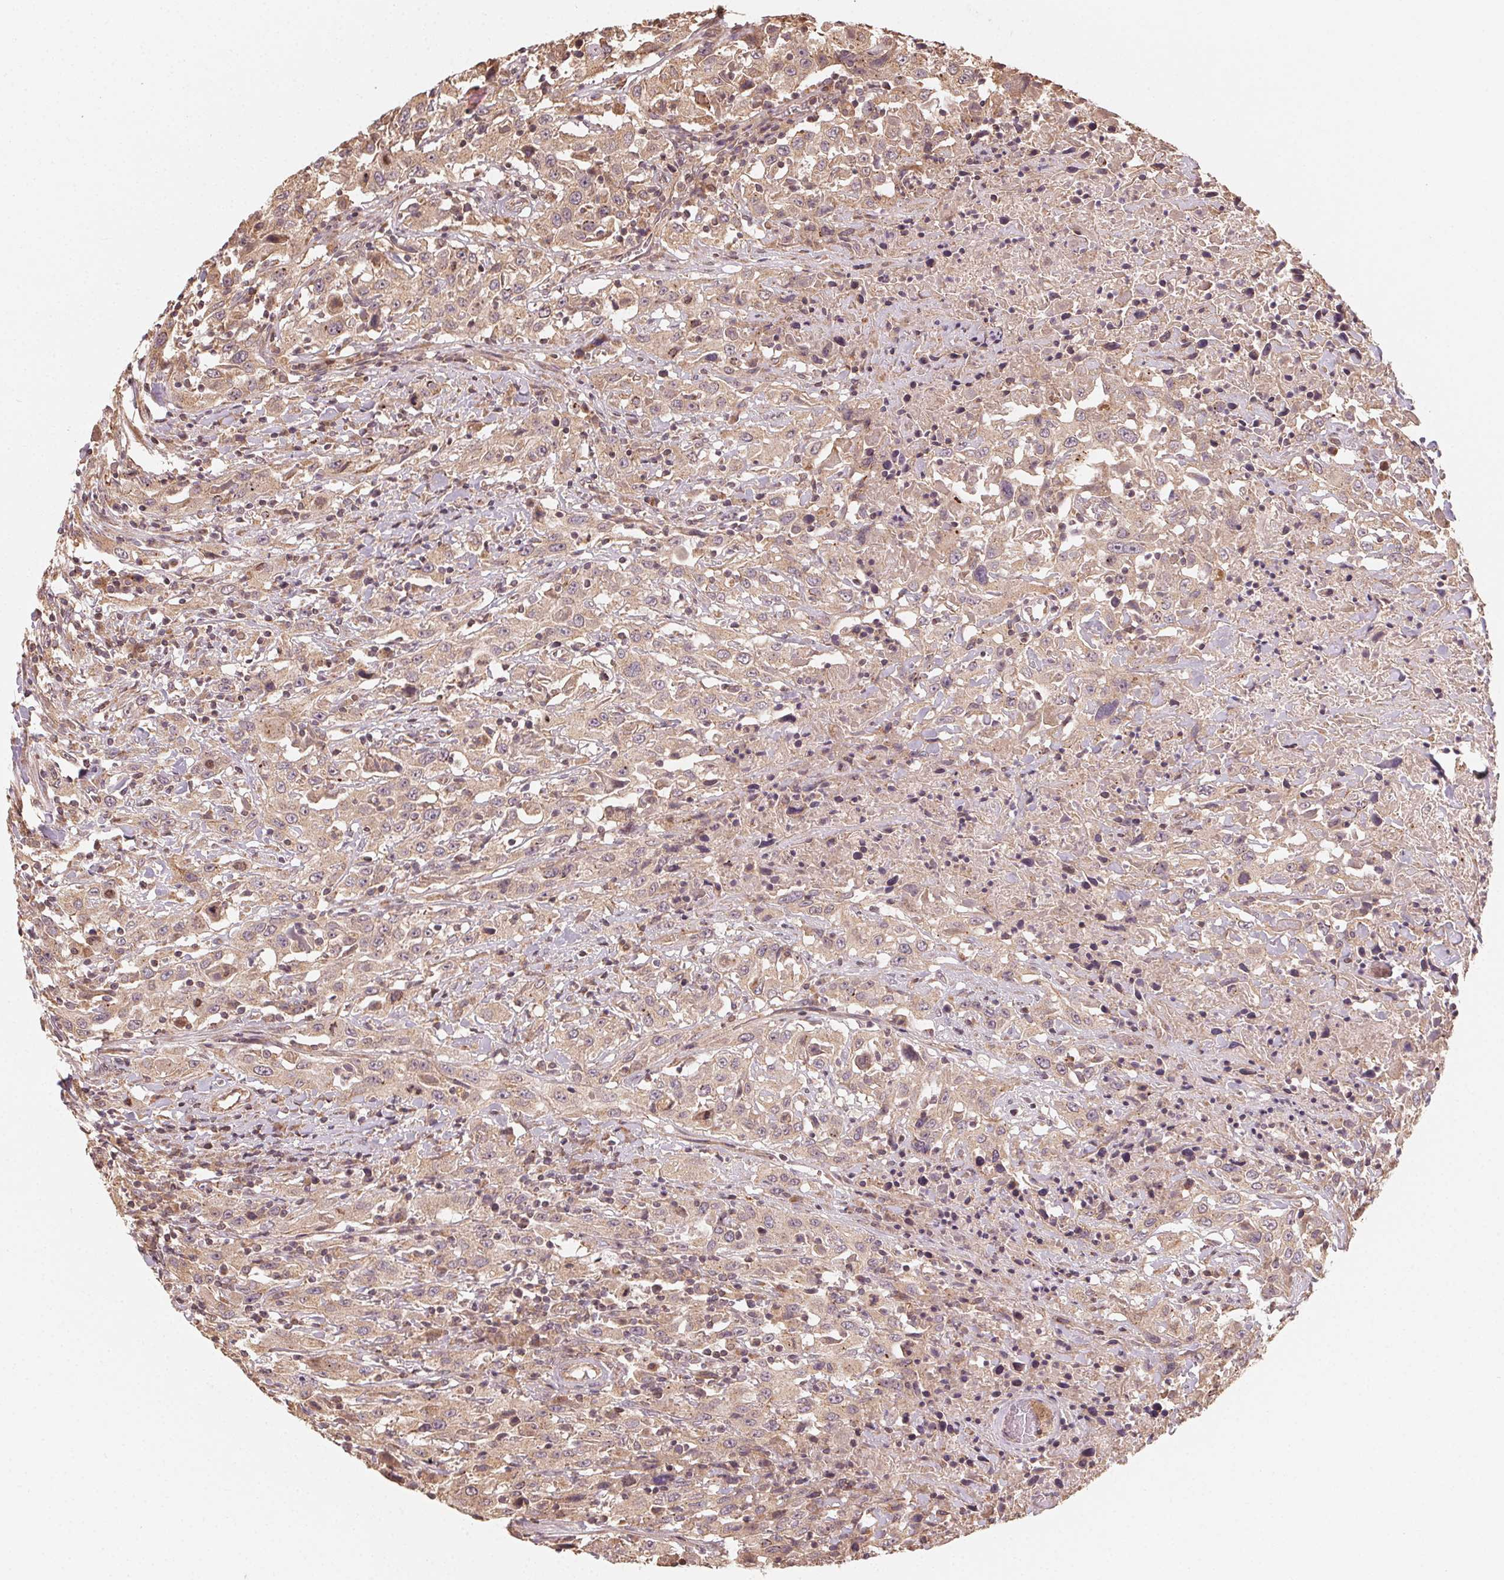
{"staining": {"intensity": "weak", "quantity": ">75%", "location": "cytoplasmic/membranous"}, "tissue": "urothelial cancer", "cell_type": "Tumor cells", "image_type": "cancer", "snomed": [{"axis": "morphology", "description": "Urothelial carcinoma, High grade"}, {"axis": "topography", "description": "Urinary bladder"}], "caption": "An image of urothelial carcinoma (high-grade) stained for a protein shows weak cytoplasmic/membranous brown staining in tumor cells.", "gene": "WBP2", "patient": {"sex": "male", "age": 61}}